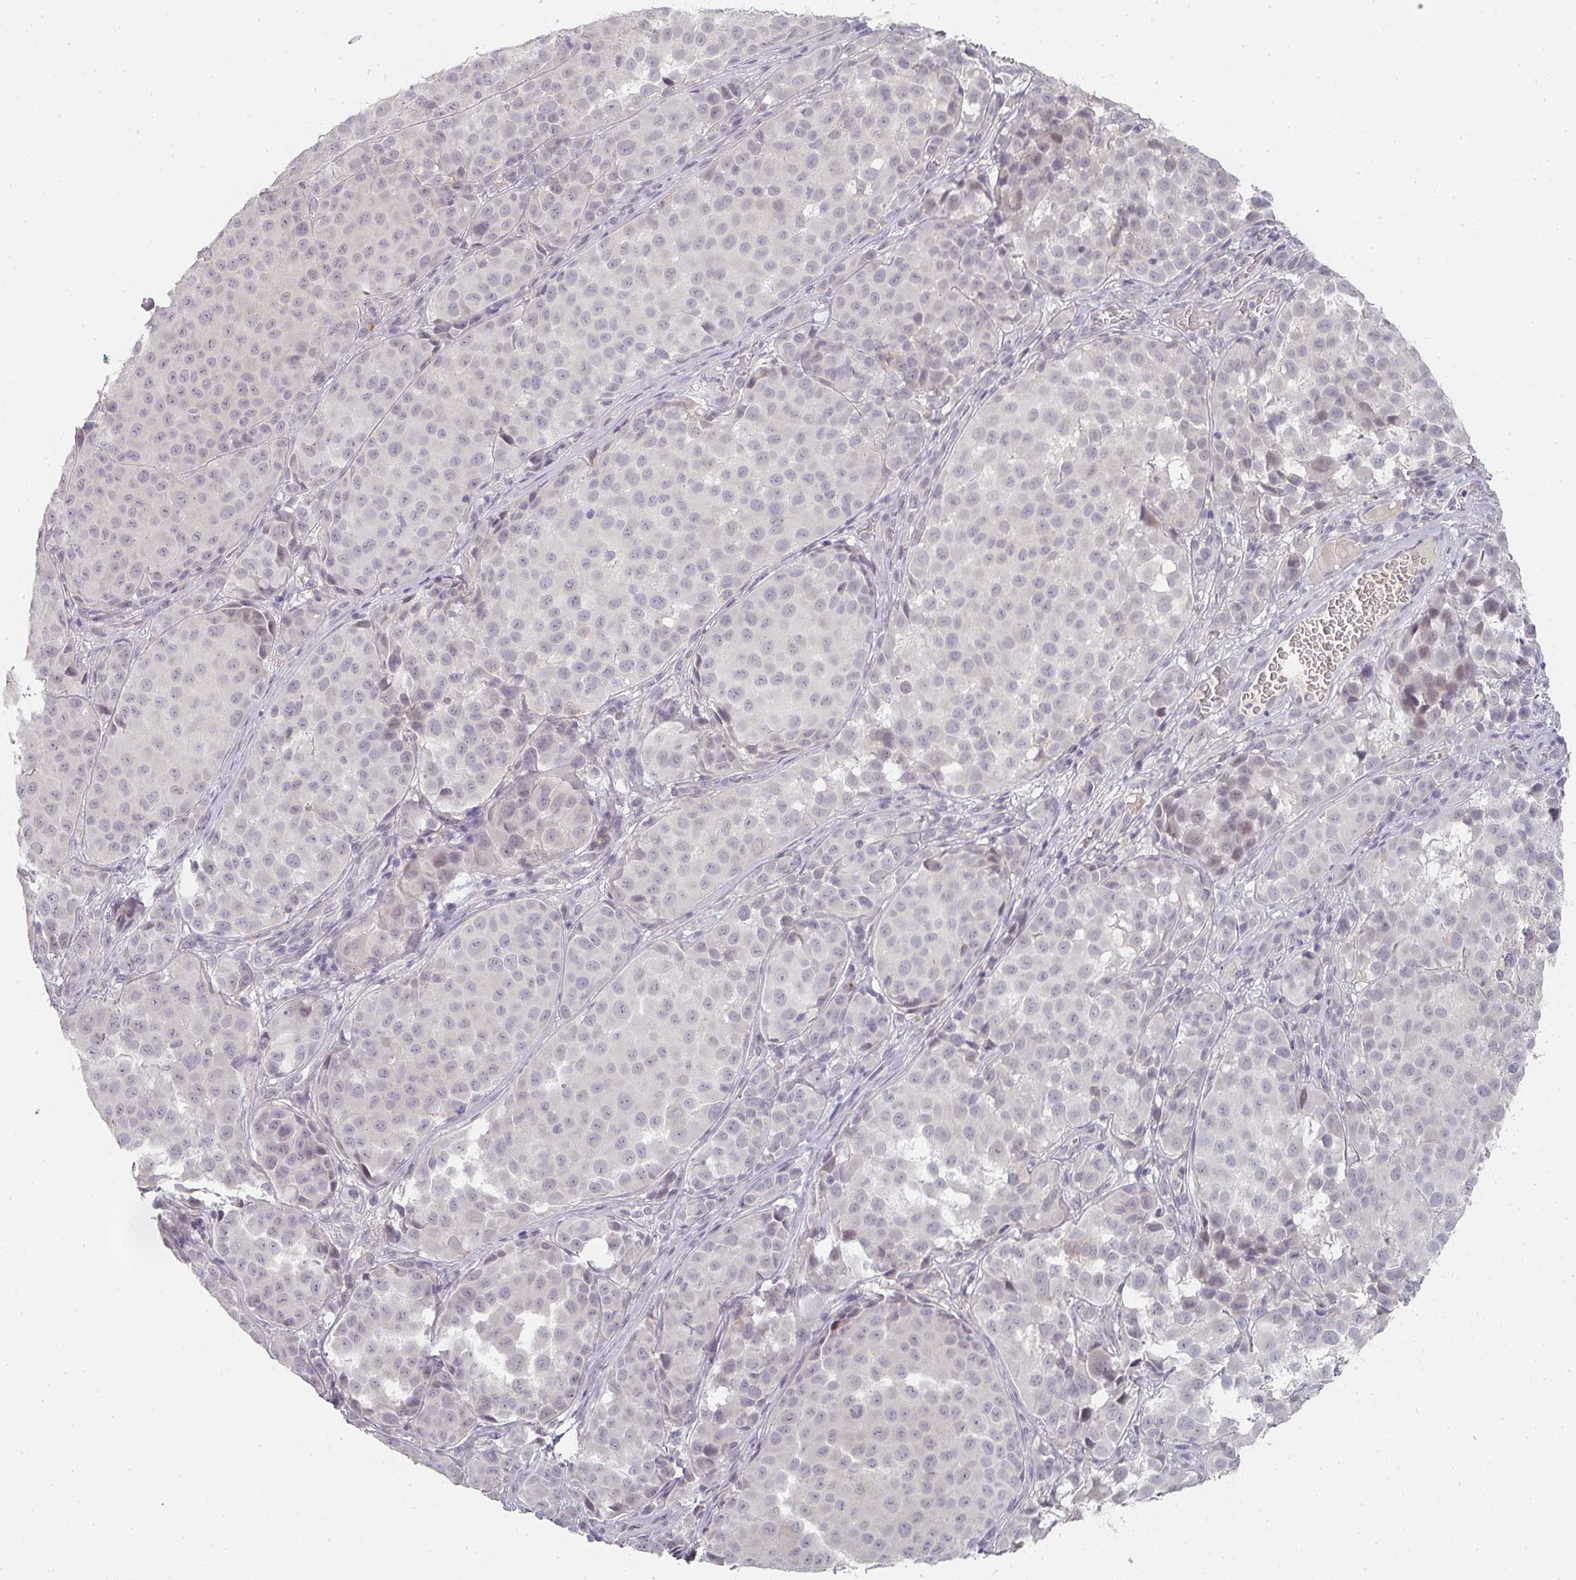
{"staining": {"intensity": "negative", "quantity": "none", "location": "none"}, "tissue": "melanoma", "cell_type": "Tumor cells", "image_type": "cancer", "snomed": [{"axis": "morphology", "description": "Malignant melanoma, NOS"}, {"axis": "topography", "description": "Skin"}], "caption": "Tumor cells are negative for protein expression in human malignant melanoma. (Immunohistochemistry (ihc), brightfield microscopy, high magnification).", "gene": "SHISA2", "patient": {"sex": "male", "age": 64}}